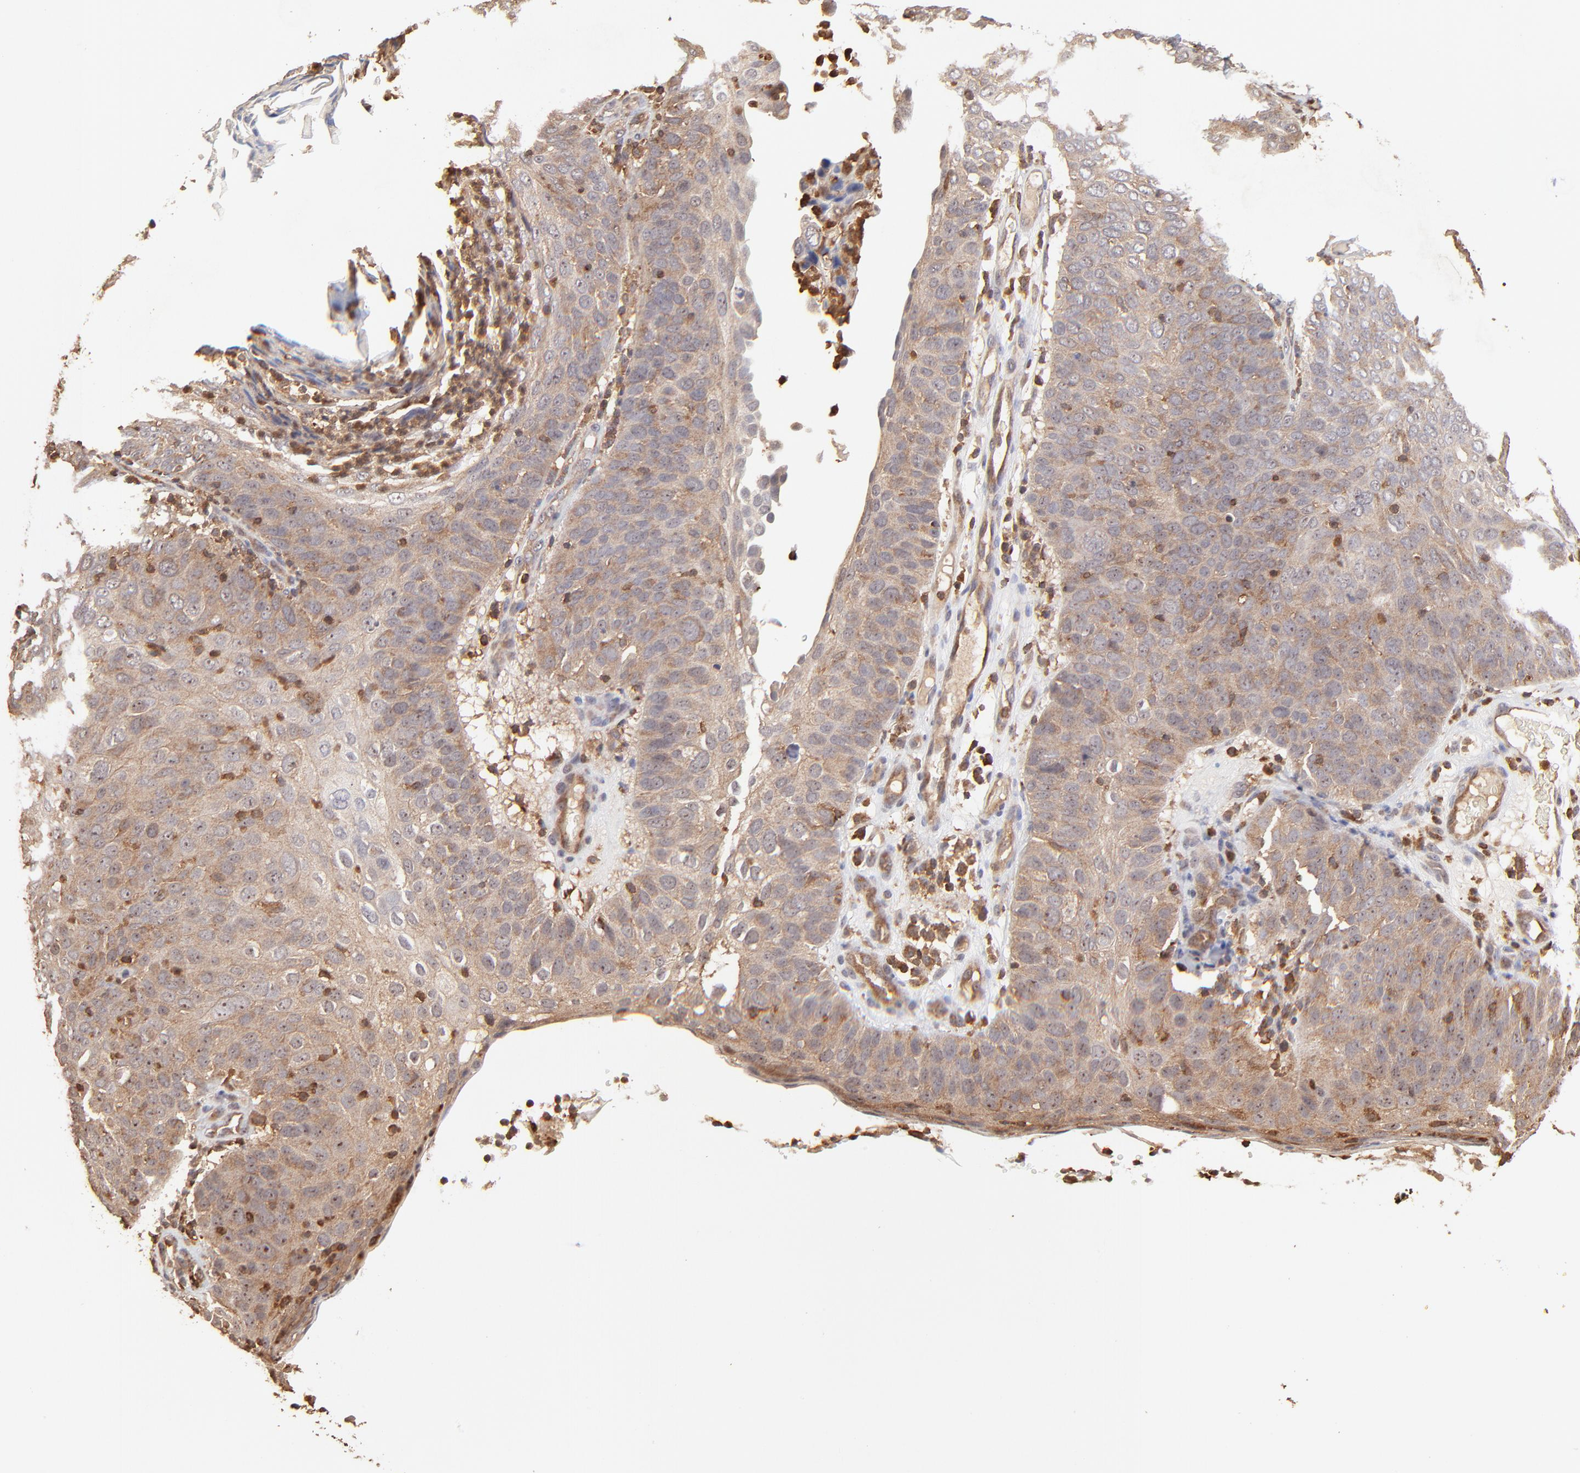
{"staining": {"intensity": "moderate", "quantity": ">75%", "location": "cytoplasmic/membranous"}, "tissue": "skin cancer", "cell_type": "Tumor cells", "image_type": "cancer", "snomed": [{"axis": "morphology", "description": "Squamous cell carcinoma, NOS"}, {"axis": "topography", "description": "Skin"}], "caption": "Immunohistochemical staining of human squamous cell carcinoma (skin) demonstrates moderate cytoplasmic/membranous protein staining in about >75% of tumor cells.", "gene": "STON2", "patient": {"sex": "male", "age": 87}}